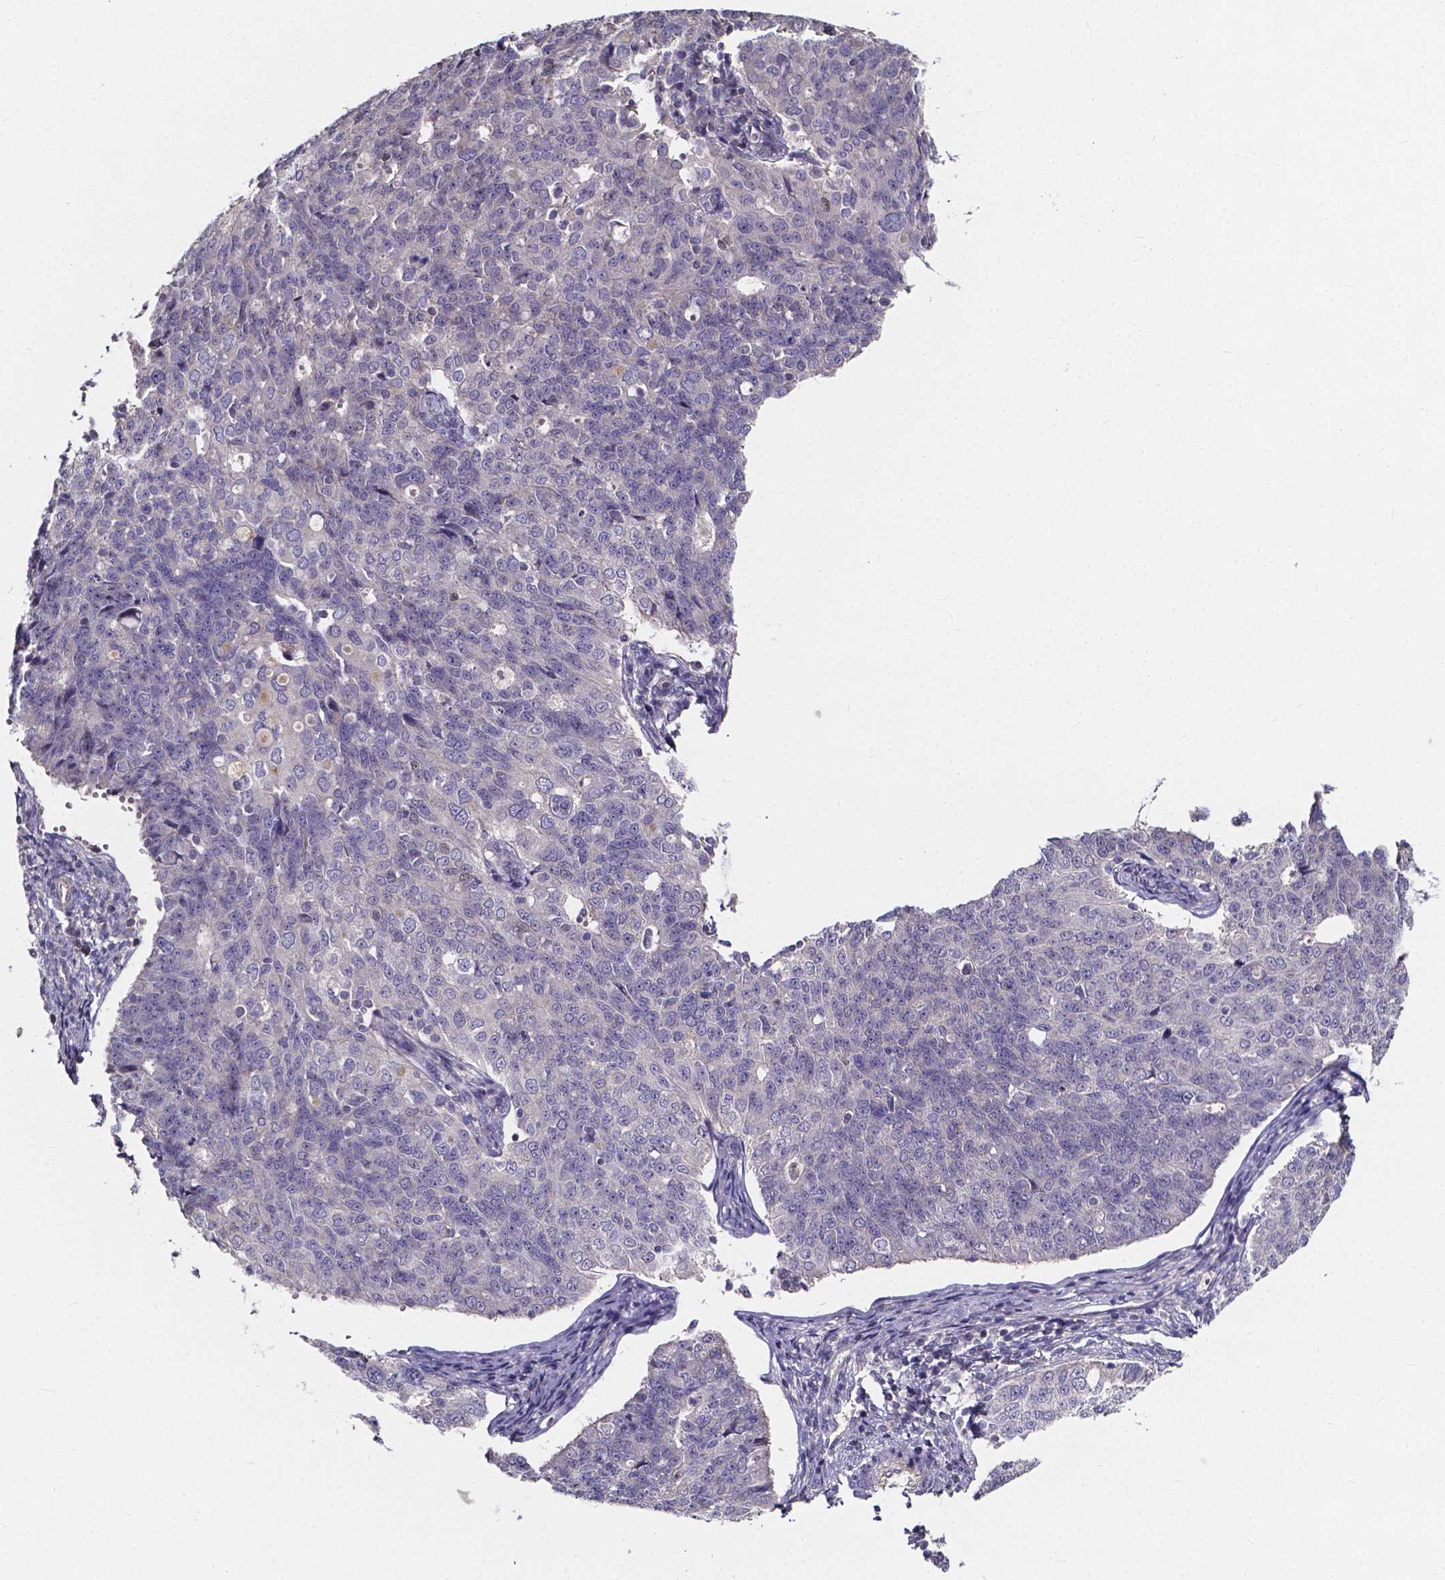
{"staining": {"intensity": "negative", "quantity": "none", "location": "none"}, "tissue": "endometrial cancer", "cell_type": "Tumor cells", "image_type": "cancer", "snomed": [{"axis": "morphology", "description": "Adenocarcinoma, NOS"}, {"axis": "topography", "description": "Endometrium"}], "caption": "Endometrial adenocarcinoma was stained to show a protein in brown. There is no significant staining in tumor cells. The staining is performed using DAB (3,3'-diaminobenzidine) brown chromogen with nuclei counter-stained in using hematoxylin.", "gene": "THEMIS", "patient": {"sex": "female", "age": 43}}